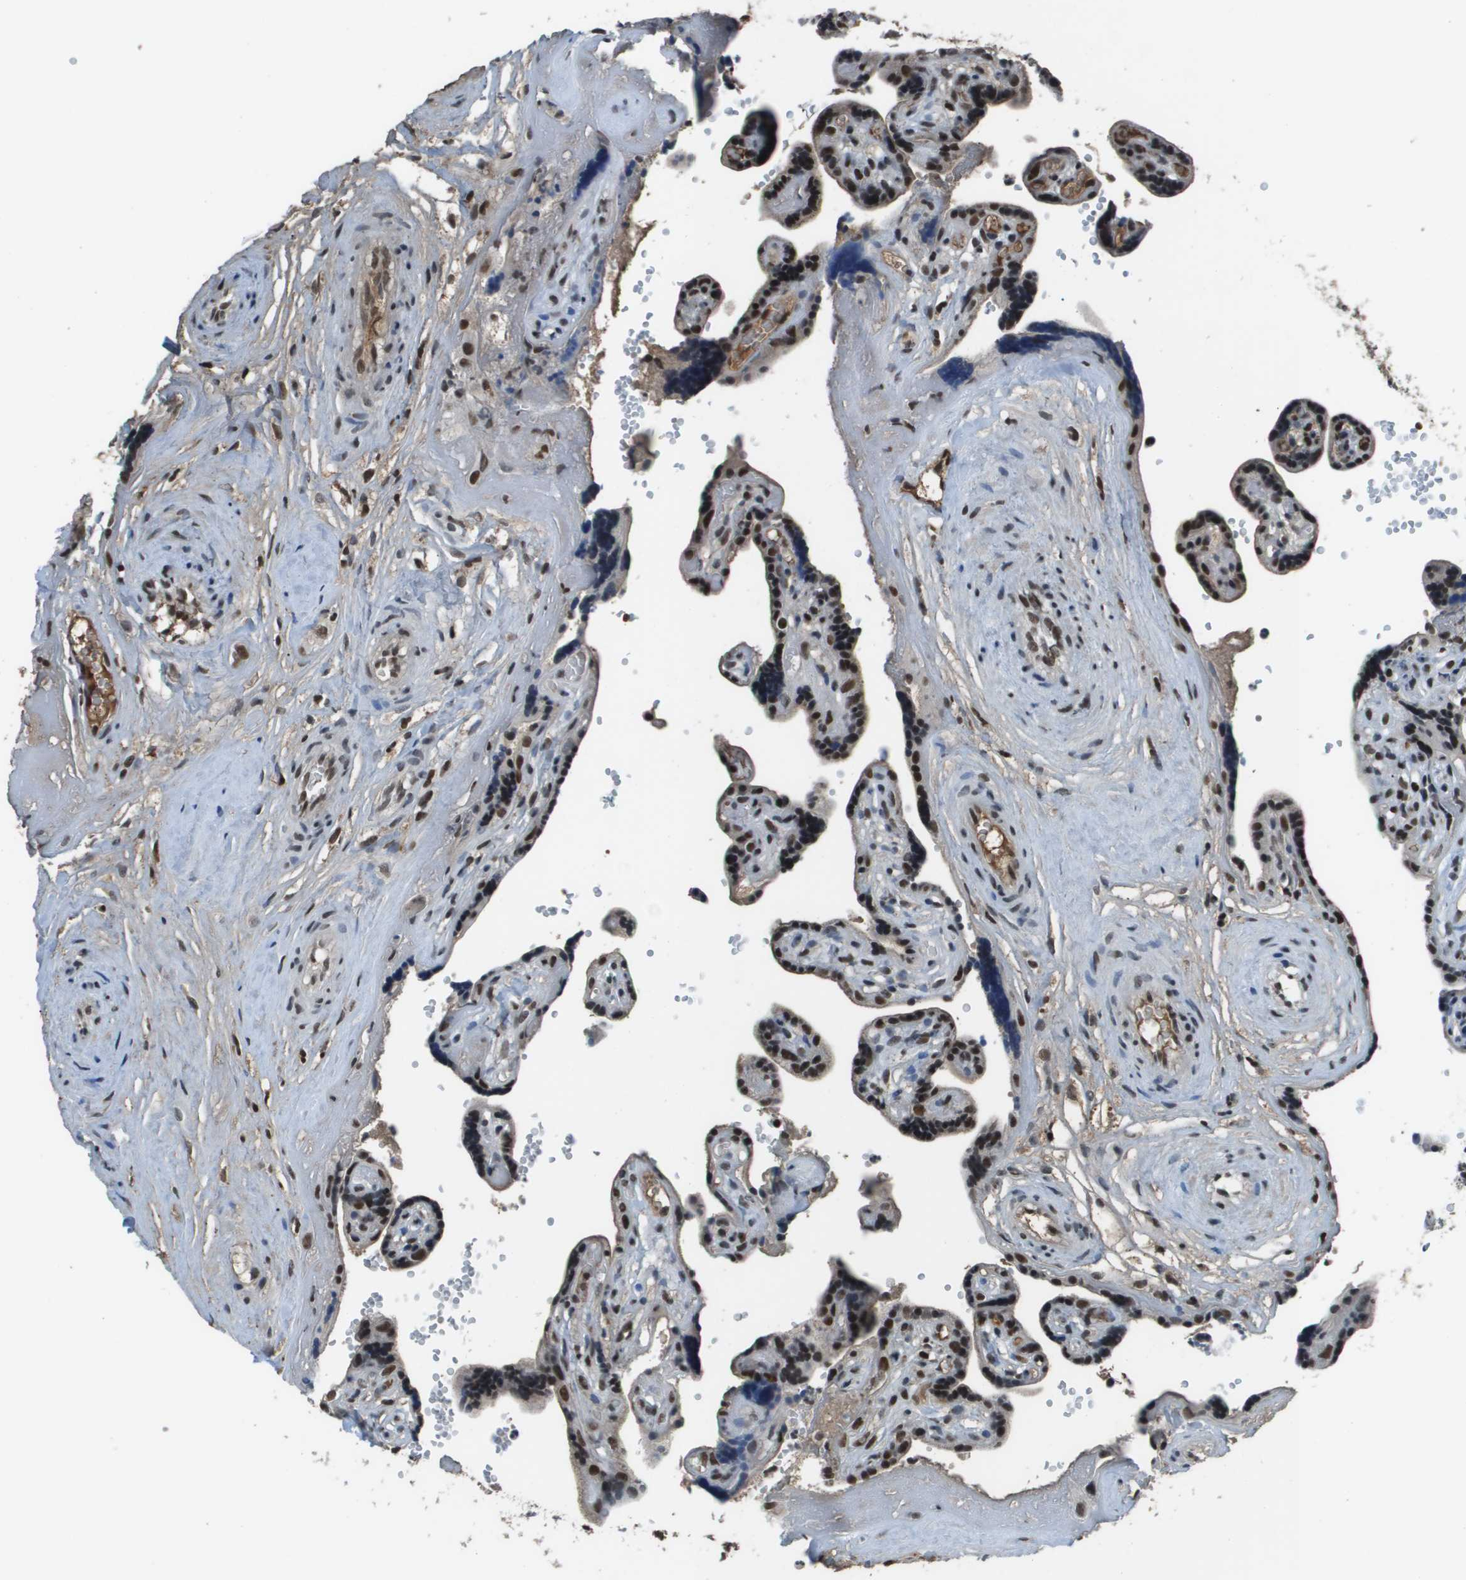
{"staining": {"intensity": "strong", "quantity": ">75%", "location": "nuclear"}, "tissue": "placenta", "cell_type": "Trophoblastic cells", "image_type": "normal", "snomed": [{"axis": "morphology", "description": "Normal tissue, NOS"}, {"axis": "topography", "description": "Placenta"}], "caption": "Protein staining of normal placenta displays strong nuclear positivity in about >75% of trophoblastic cells. The staining is performed using DAB brown chromogen to label protein expression. The nuclei are counter-stained blue using hematoxylin.", "gene": "THRAP3", "patient": {"sex": "female", "age": 30}}